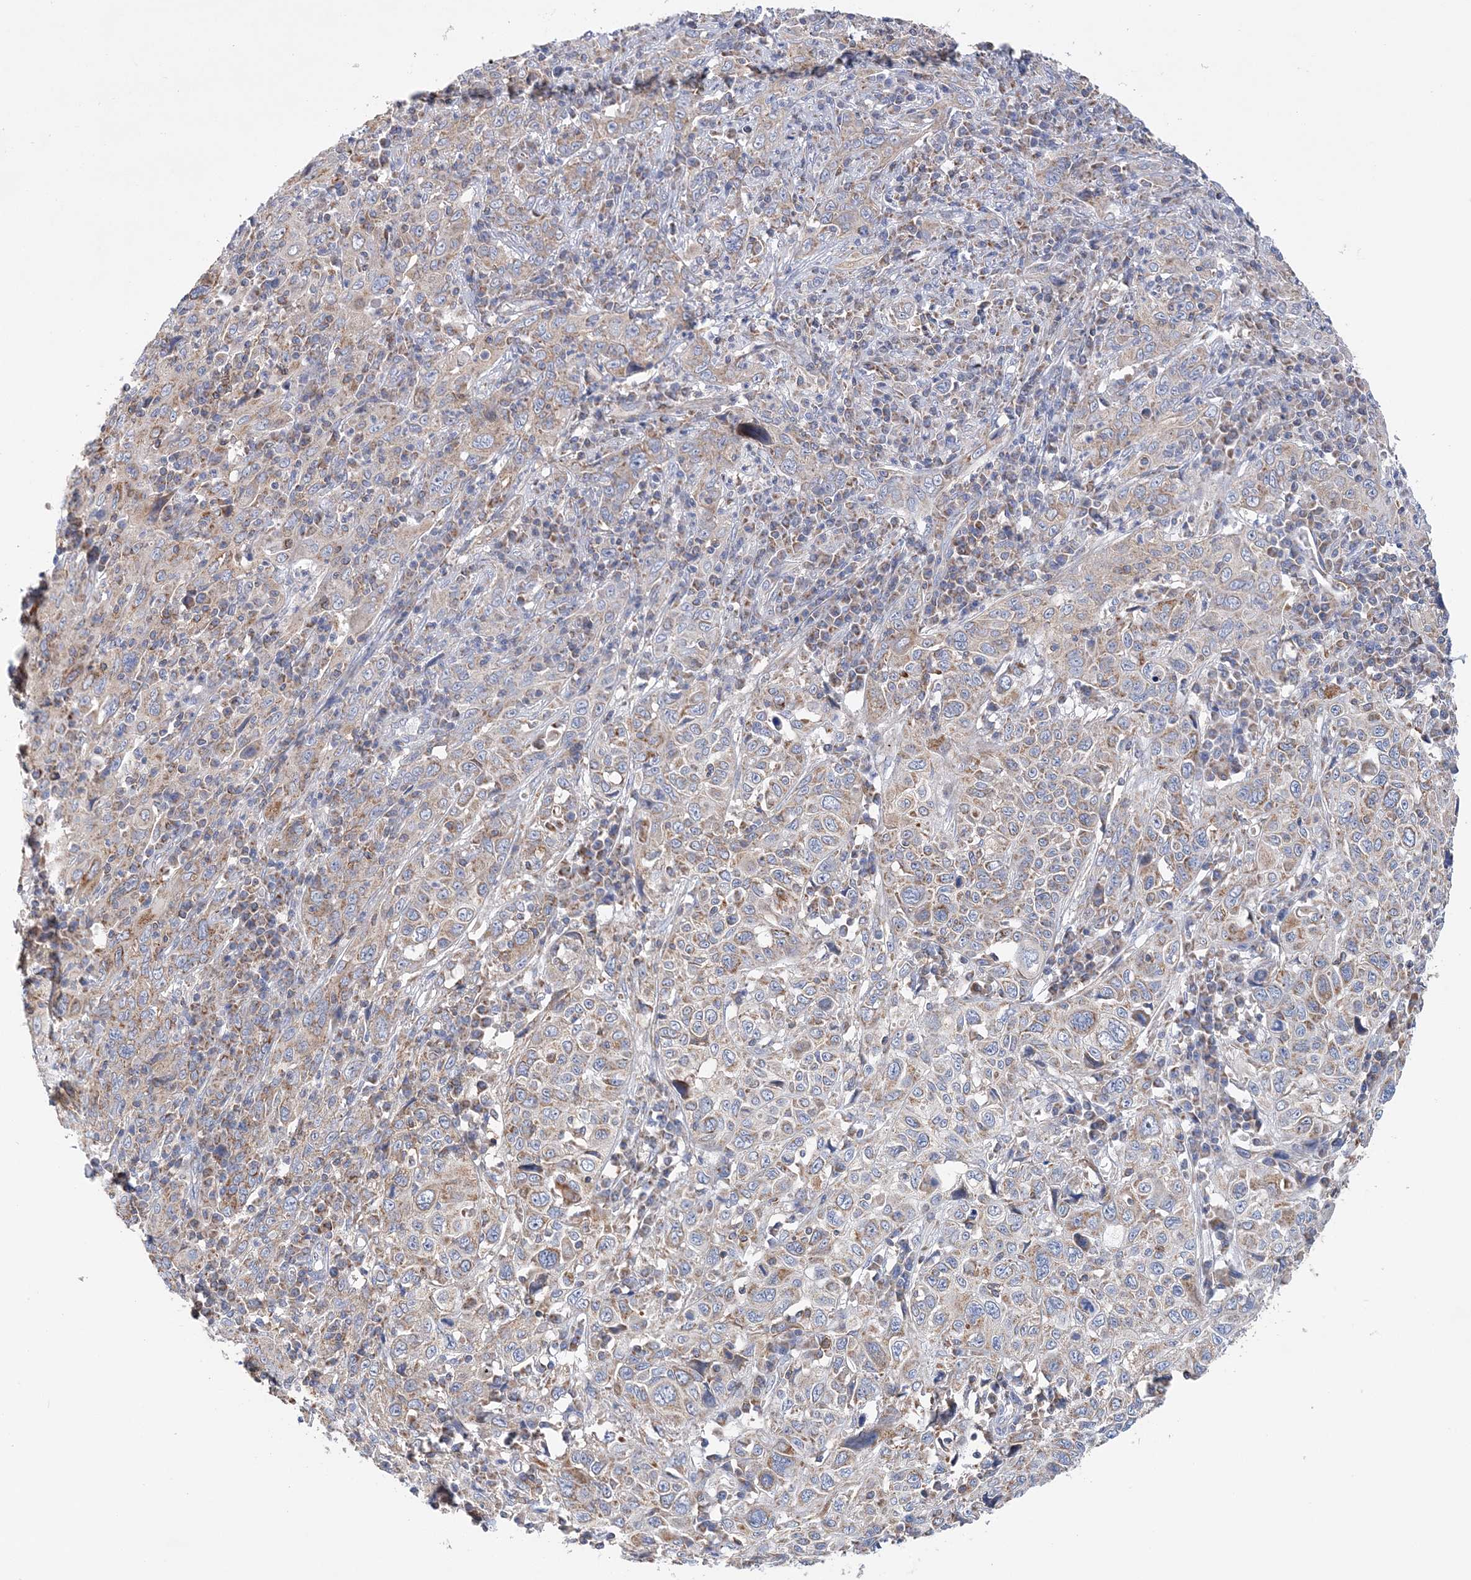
{"staining": {"intensity": "moderate", "quantity": "<25%", "location": "cytoplasmic/membranous"}, "tissue": "cervical cancer", "cell_type": "Tumor cells", "image_type": "cancer", "snomed": [{"axis": "morphology", "description": "Squamous cell carcinoma, NOS"}, {"axis": "topography", "description": "Cervix"}], "caption": "Human cervical cancer stained with a brown dye displays moderate cytoplasmic/membranous positive expression in approximately <25% of tumor cells.", "gene": "TTC32", "patient": {"sex": "female", "age": 46}}